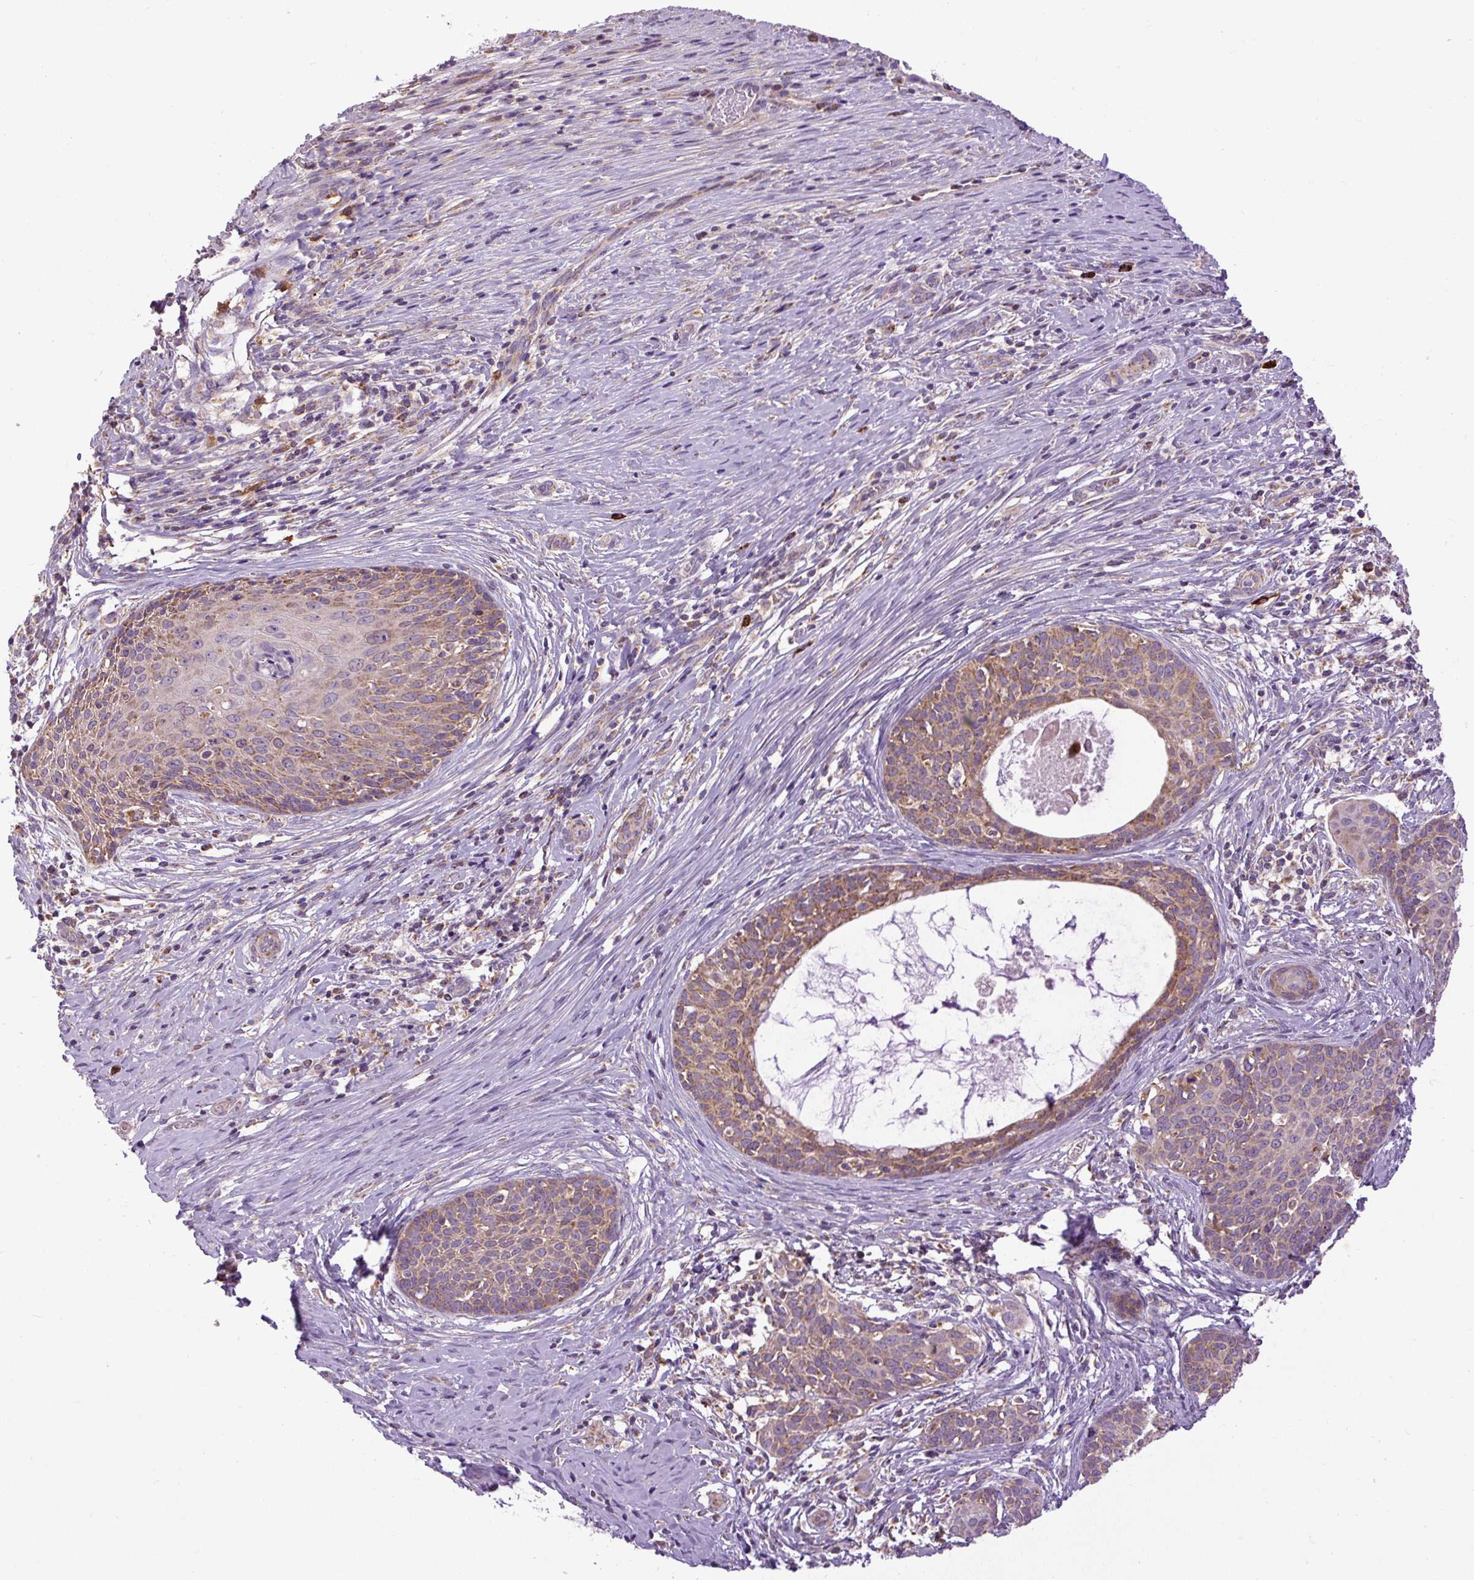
{"staining": {"intensity": "weak", "quantity": "25%-75%", "location": "cytoplasmic/membranous"}, "tissue": "cervical cancer", "cell_type": "Tumor cells", "image_type": "cancer", "snomed": [{"axis": "morphology", "description": "Squamous cell carcinoma, NOS"}, {"axis": "morphology", "description": "Adenocarcinoma, NOS"}, {"axis": "topography", "description": "Cervix"}], "caption": "Immunohistochemistry (IHC) of human cervical adenocarcinoma reveals low levels of weak cytoplasmic/membranous expression in approximately 25%-75% of tumor cells. (Brightfield microscopy of DAB IHC at high magnification).", "gene": "TM2D3", "patient": {"sex": "female", "age": 52}}